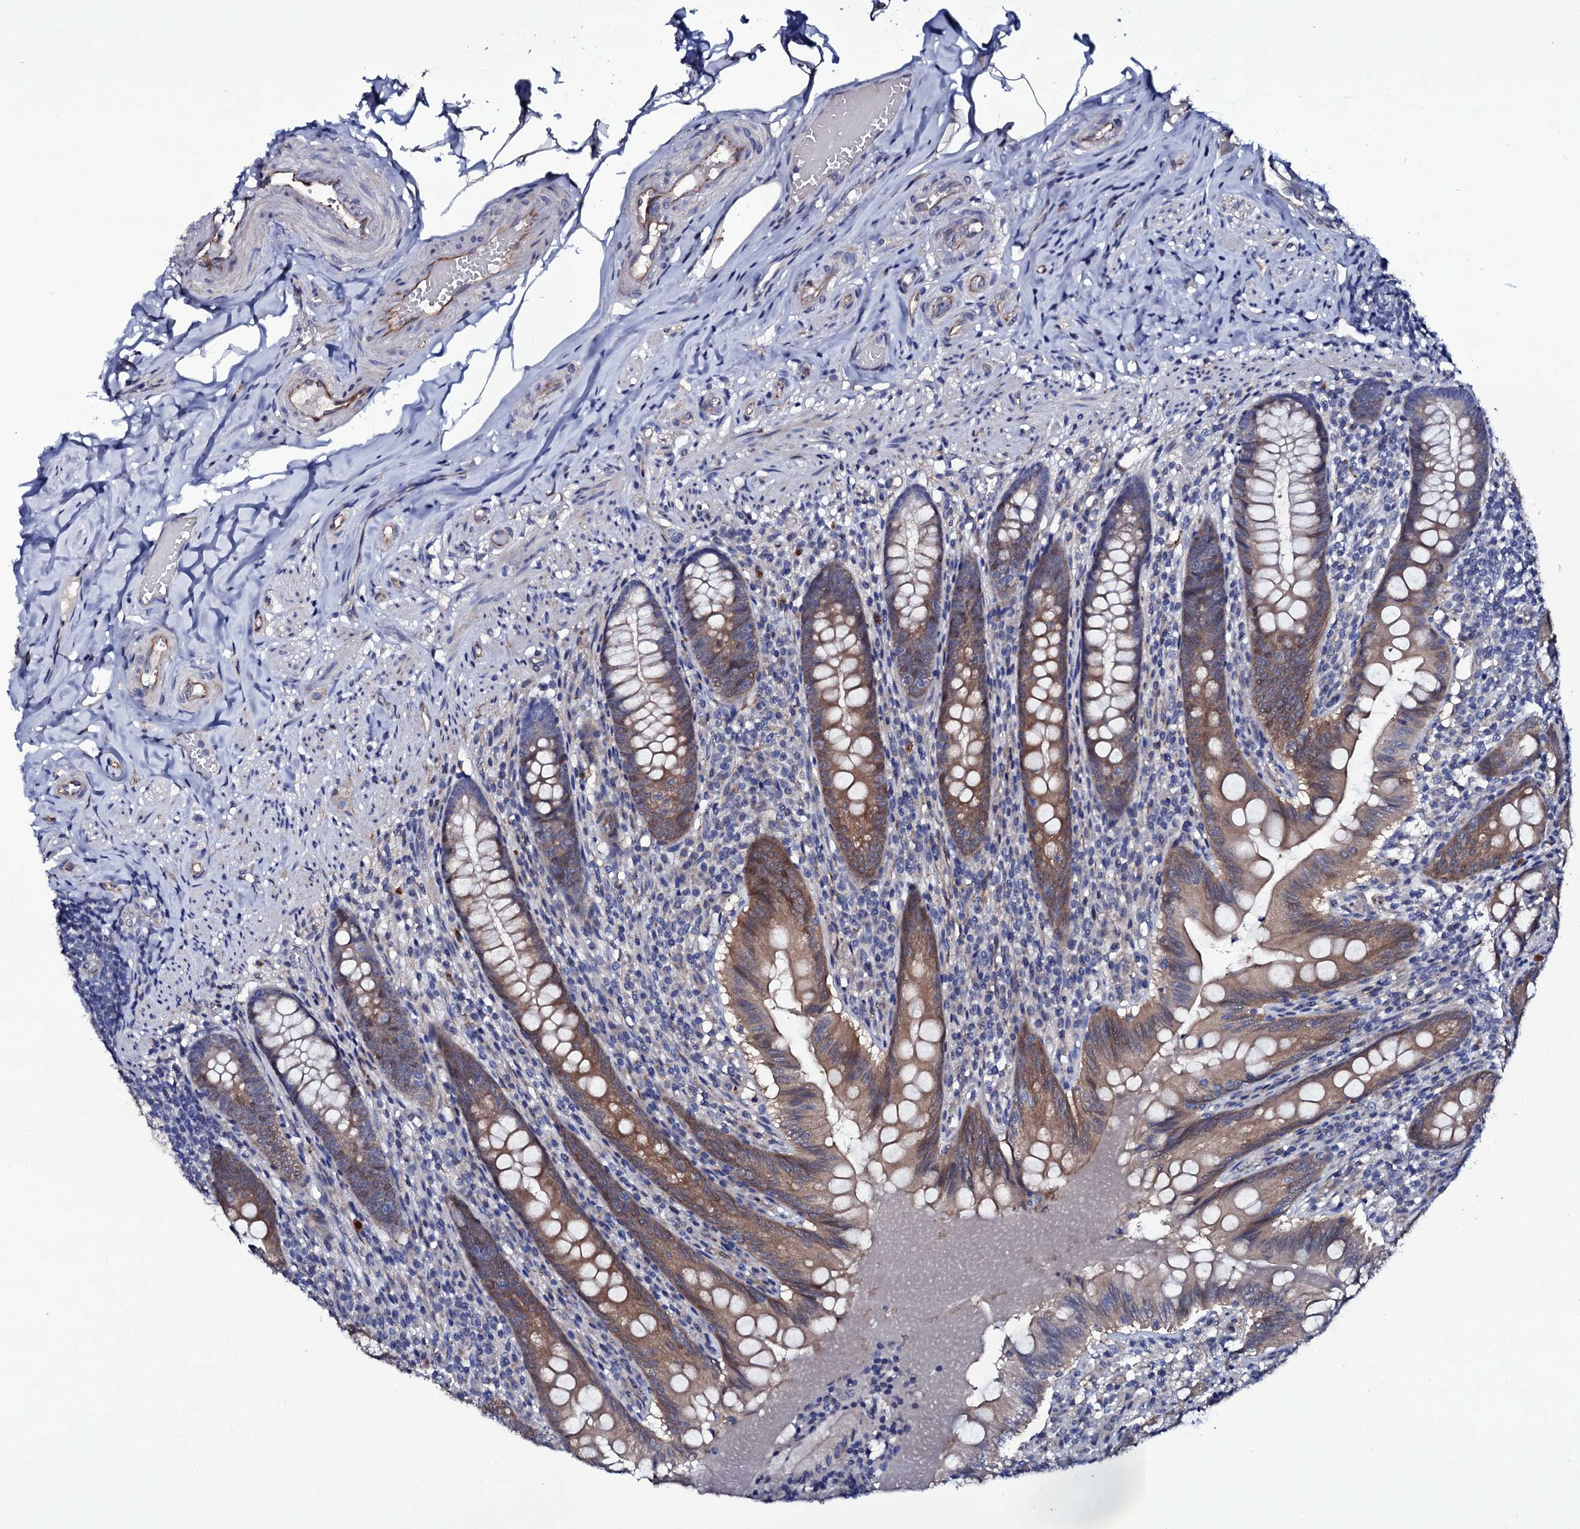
{"staining": {"intensity": "moderate", "quantity": ">75%", "location": "cytoplasmic/membranous"}, "tissue": "appendix", "cell_type": "Glandular cells", "image_type": "normal", "snomed": [{"axis": "morphology", "description": "Normal tissue, NOS"}, {"axis": "topography", "description": "Appendix"}], "caption": "This photomicrograph exhibits immunohistochemistry staining of normal human appendix, with medium moderate cytoplasmic/membranous positivity in approximately >75% of glandular cells.", "gene": "BCL2L14", "patient": {"sex": "male", "age": 55}}